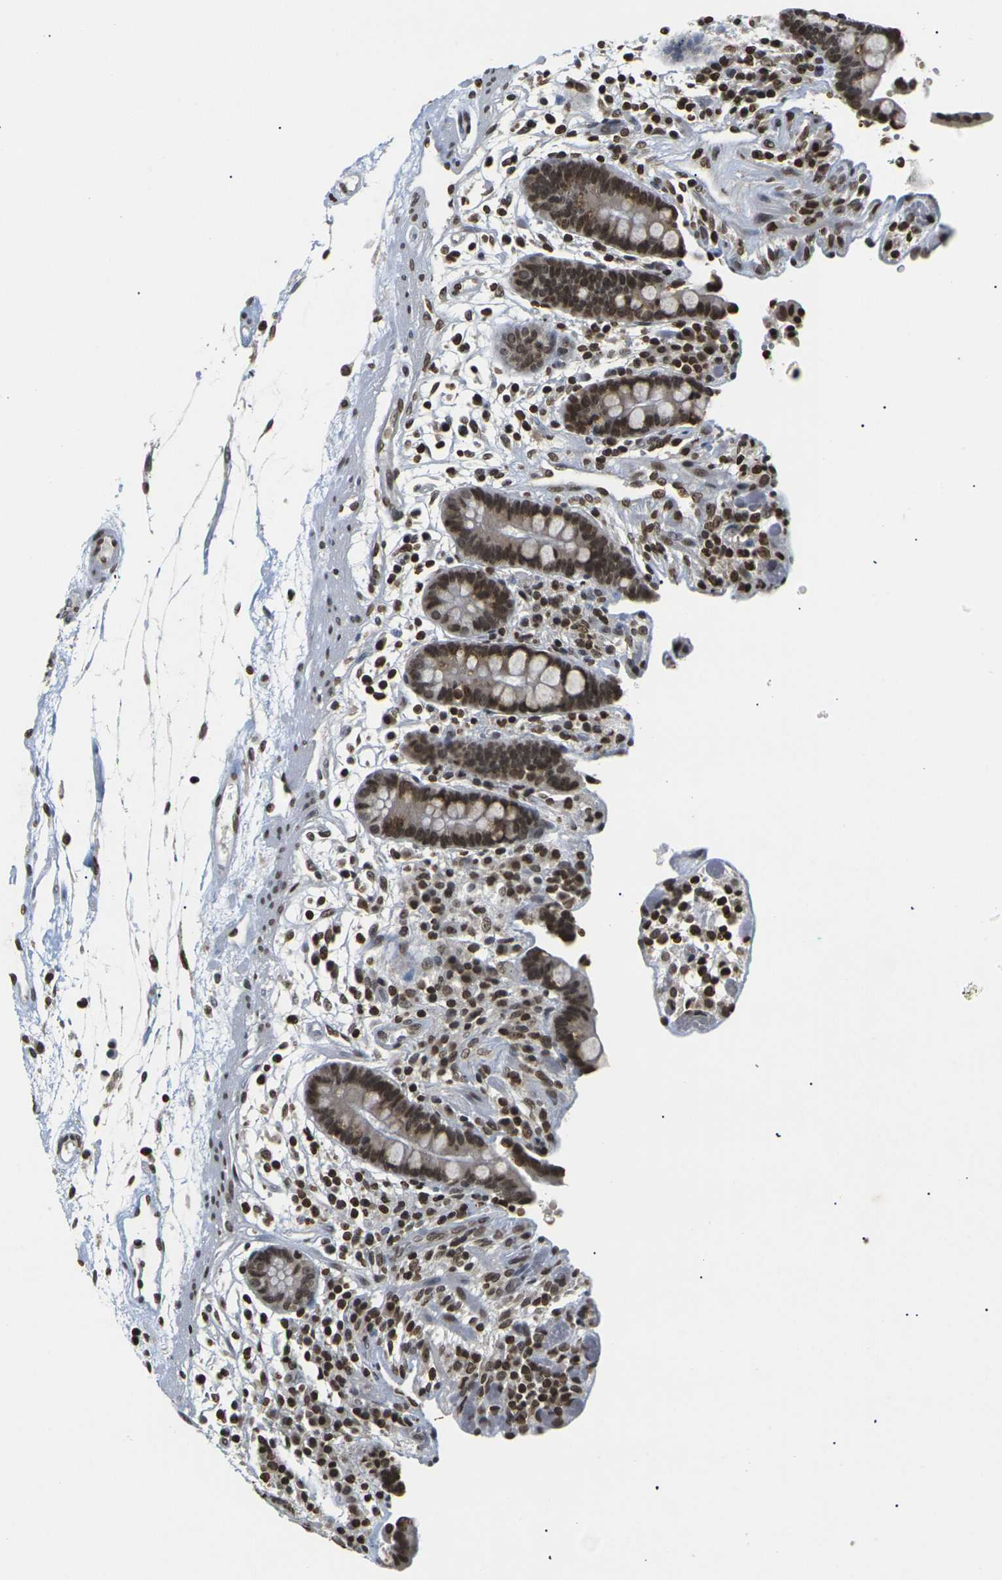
{"staining": {"intensity": "moderate", "quantity": ">75%", "location": "nuclear"}, "tissue": "colon", "cell_type": "Endothelial cells", "image_type": "normal", "snomed": [{"axis": "morphology", "description": "Normal tissue, NOS"}, {"axis": "topography", "description": "Colon"}], "caption": "Endothelial cells demonstrate medium levels of moderate nuclear expression in about >75% of cells in unremarkable human colon.", "gene": "ETV5", "patient": {"sex": "male", "age": 73}}